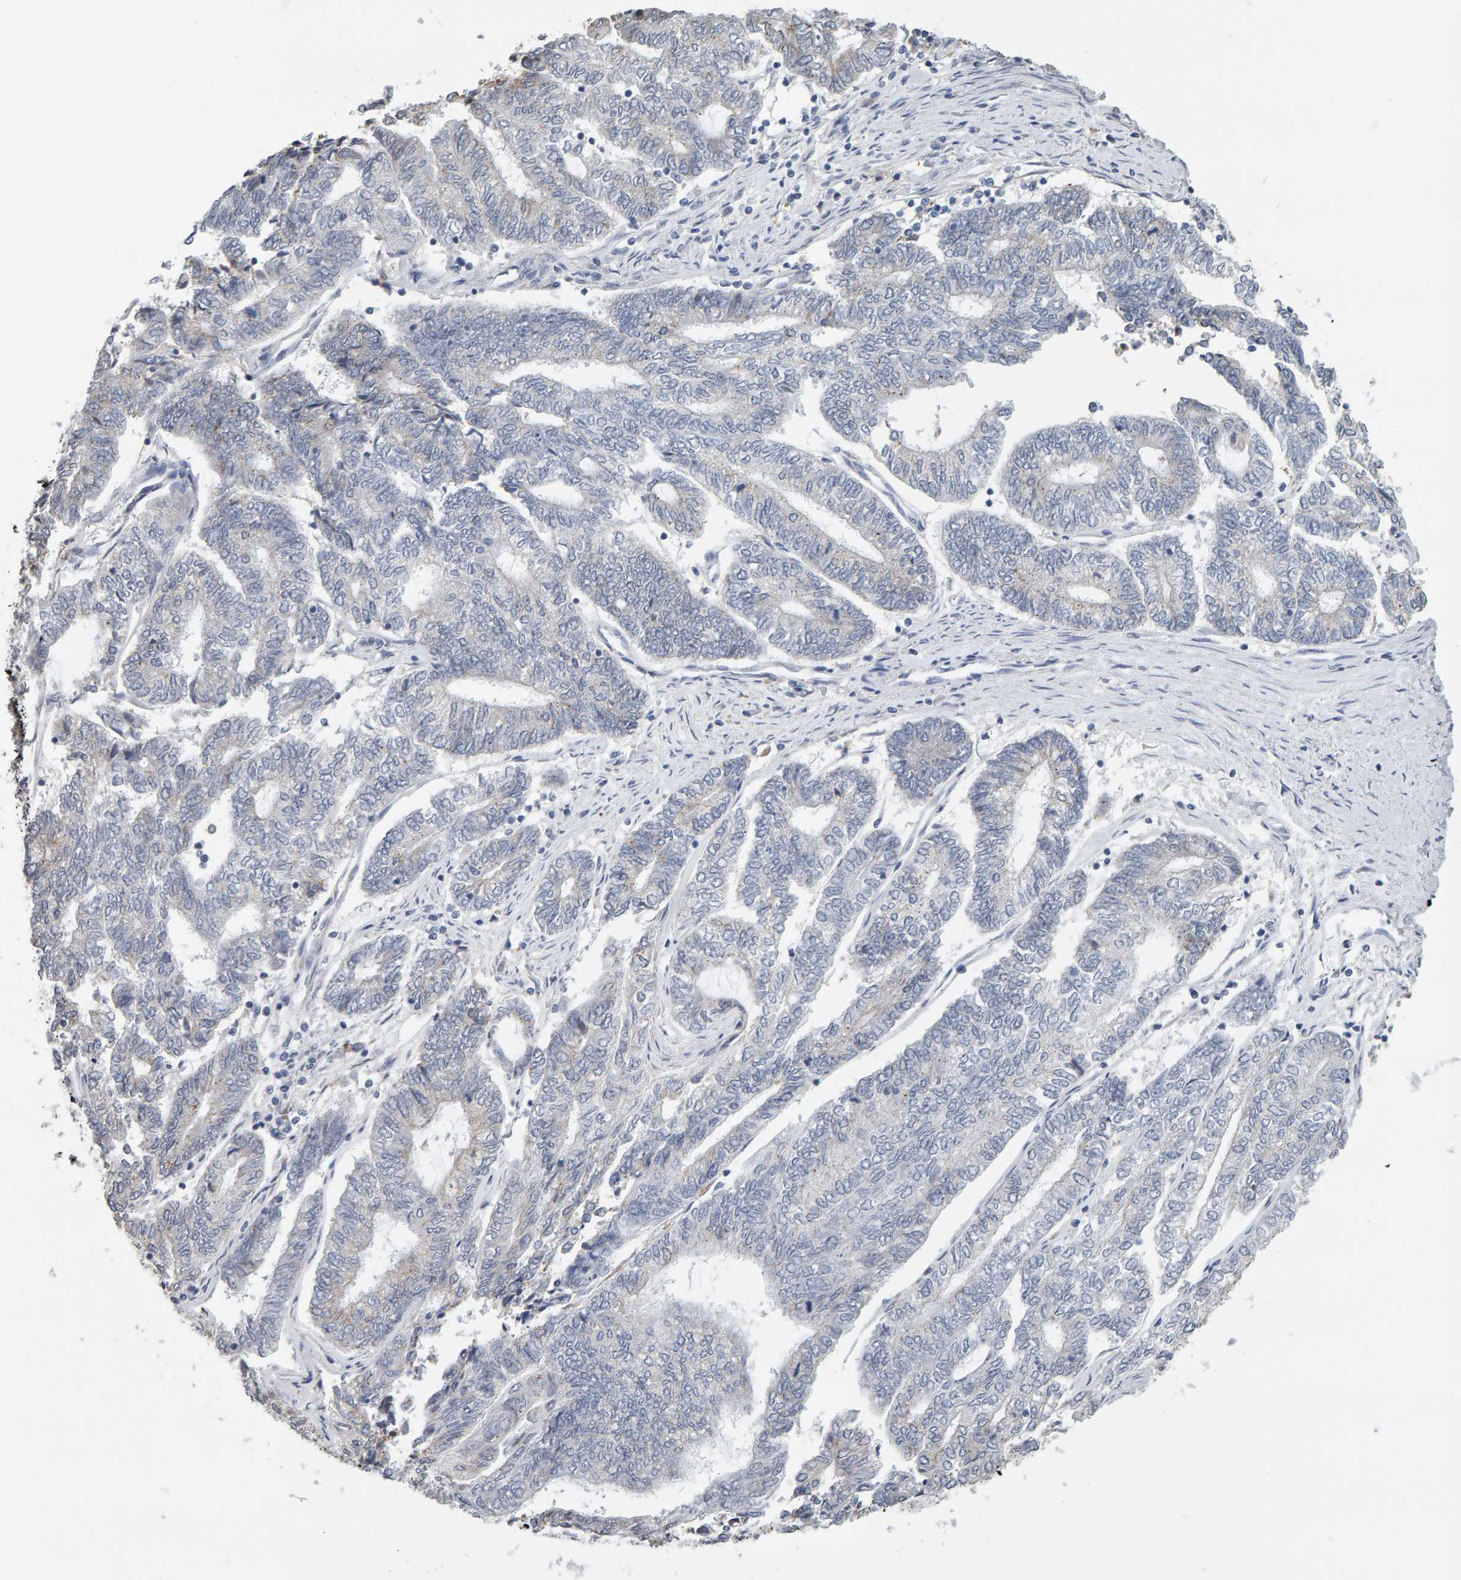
{"staining": {"intensity": "negative", "quantity": "none", "location": "none"}, "tissue": "endometrial cancer", "cell_type": "Tumor cells", "image_type": "cancer", "snomed": [{"axis": "morphology", "description": "Adenocarcinoma, NOS"}, {"axis": "topography", "description": "Uterus"}, {"axis": "topography", "description": "Endometrium"}], "caption": "There is no significant expression in tumor cells of adenocarcinoma (endometrial).", "gene": "ADHFE1", "patient": {"sex": "female", "age": 70}}